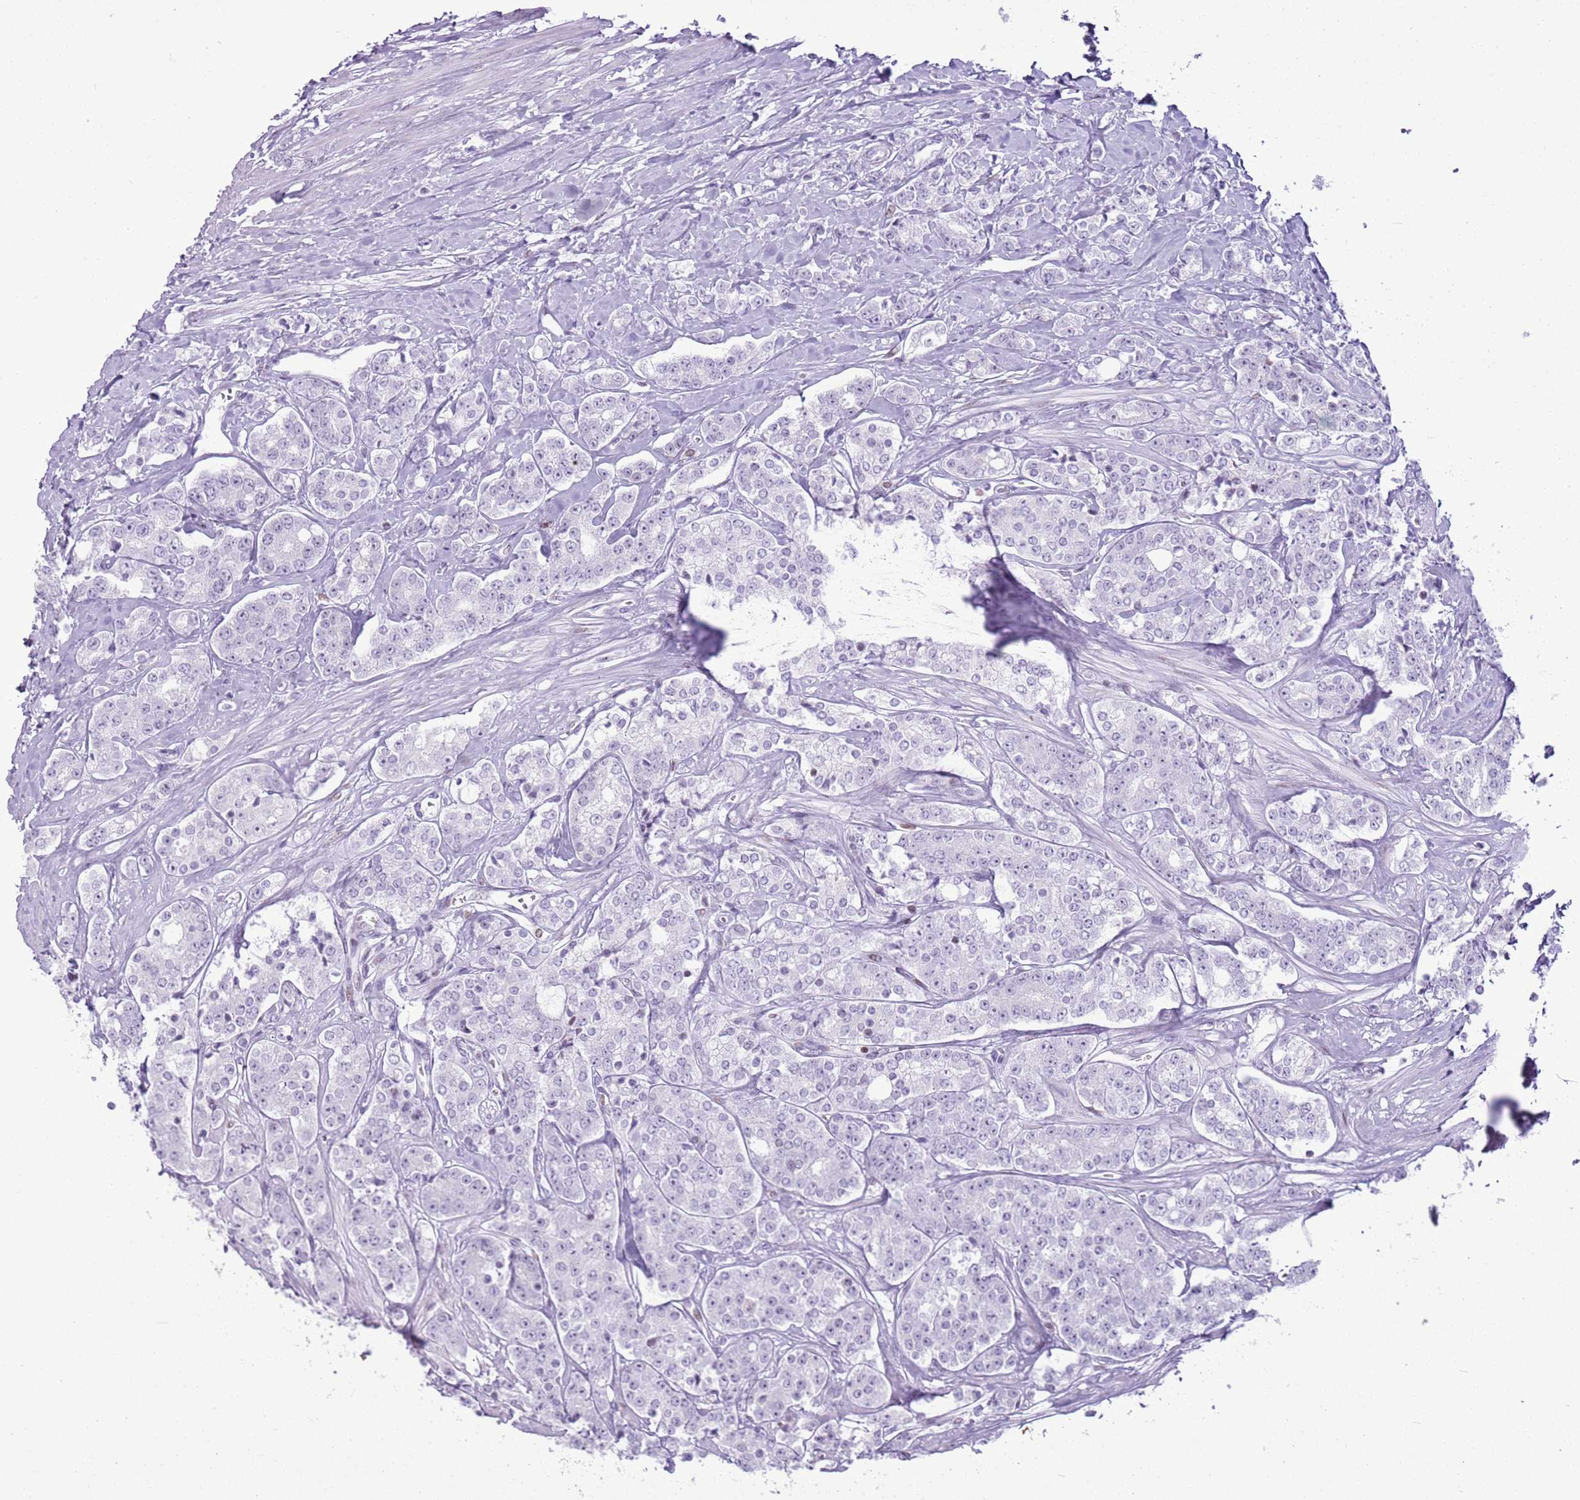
{"staining": {"intensity": "negative", "quantity": "none", "location": "none"}, "tissue": "prostate cancer", "cell_type": "Tumor cells", "image_type": "cancer", "snomed": [{"axis": "morphology", "description": "Adenocarcinoma, High grade"}, {"axis": "topography", "description": "Prostate"}], "caption": "Photomicrograph shows no protein staining in tumor cells of prostate adenocarcinoma (high-grade) tissue. (DAB immunohistochemistry (IHC) visualized using brightfield microscopy, high magnification).", "gene": "ASIP", "patient": {"sex": "male", "age": 62}}